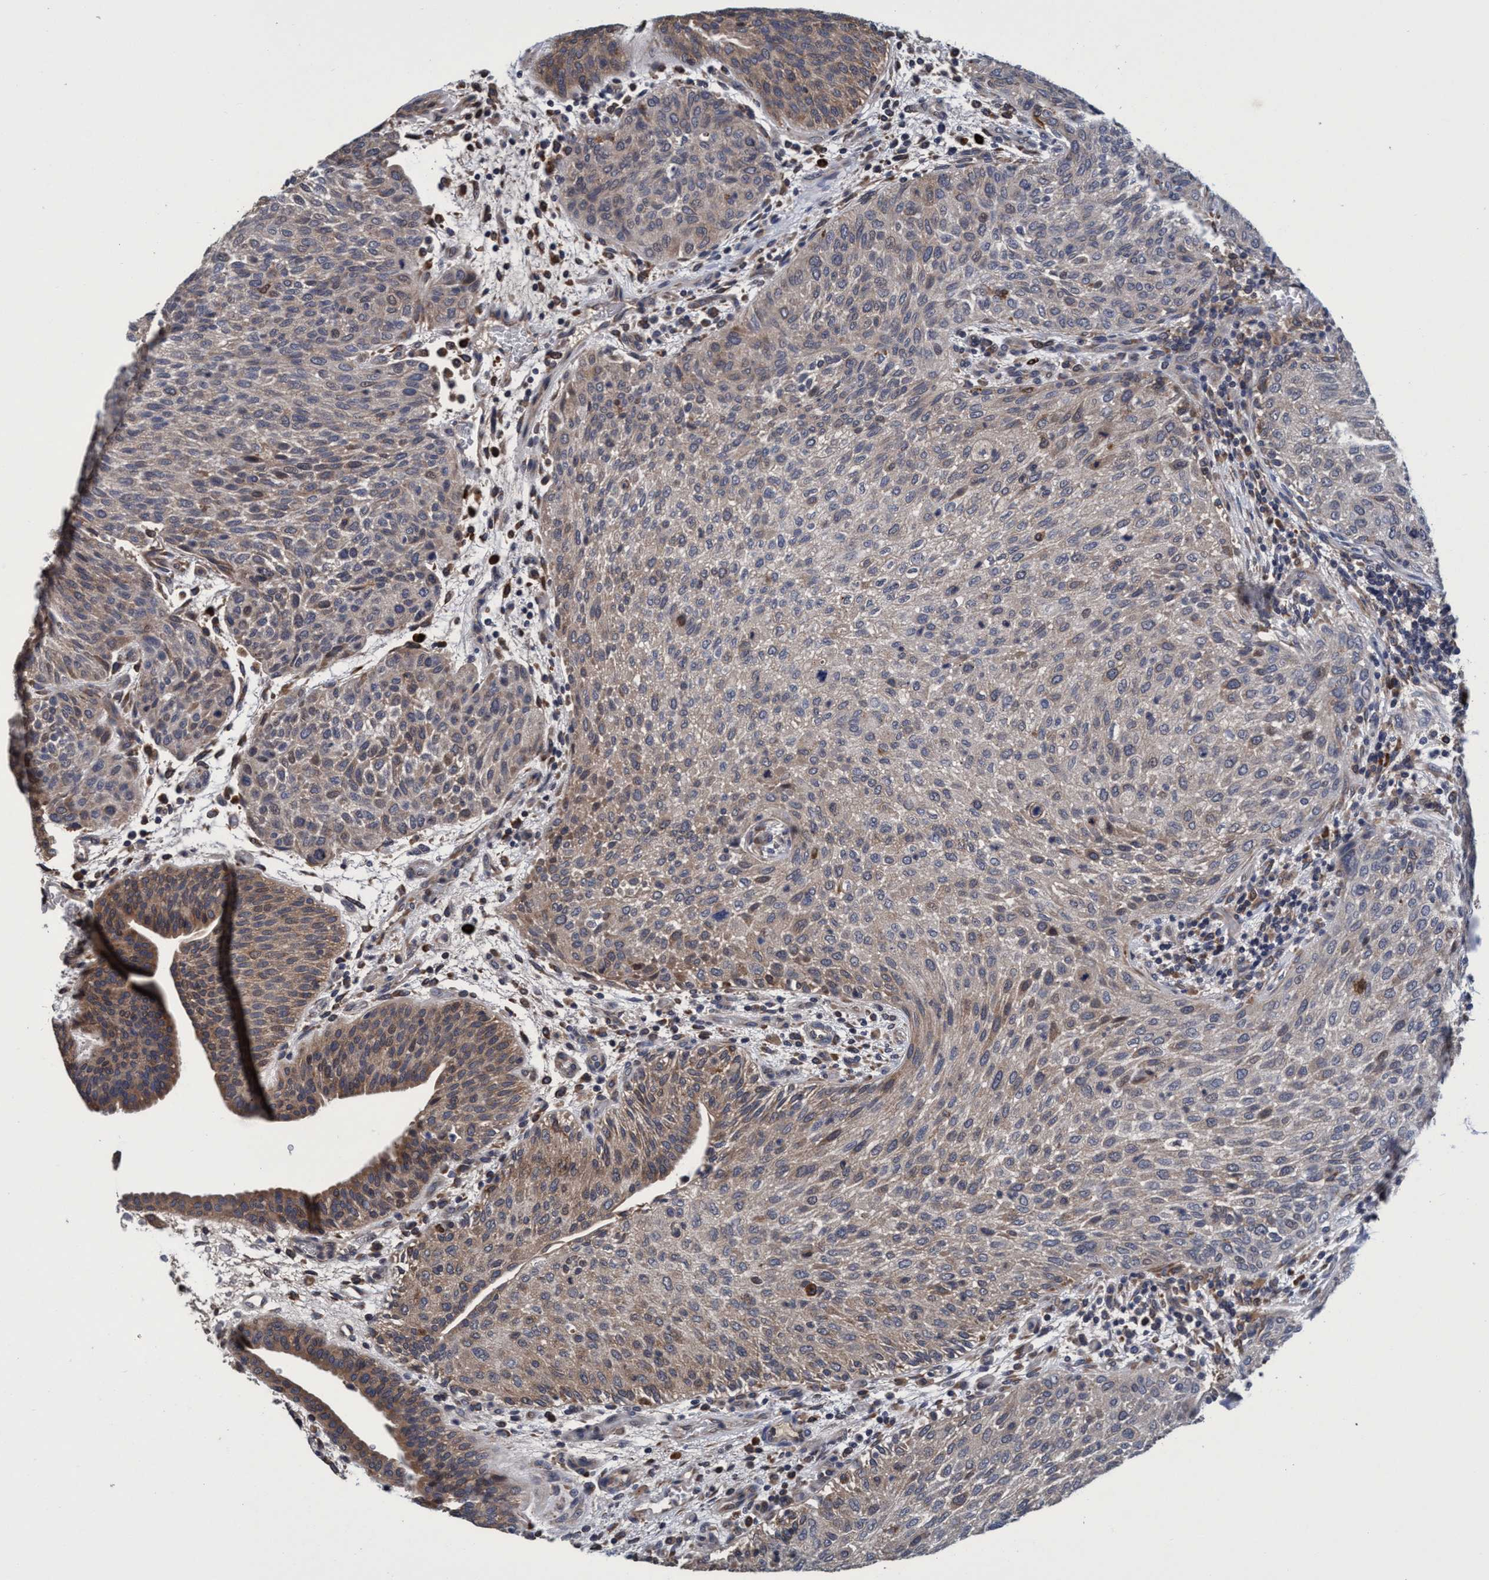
{"staining": {"intensity": "weak", "quantity": "<25%", "location": "cytoplasmic/membranous"}, "tissue": "urothelial cancer", "cell_type": "Tumor cells", "image_type": "cancer", "snomed": [{"axis": "morphology", "description": "Urothelial carcinoma, Low grade"}, {"axis": "morphology", "description": "Urothelial carcinoma, High grade"}, {"axis": "topography", "description": "Urinary bladder"}], "caption": "IHC photomicrograph of neoplastic tissue: human urothelial cancer stained with DAB reveals no significant protein staining in tumor cells.", "gene": "CALCOCO2", "patient": {"sex": "male", "age": 35}}